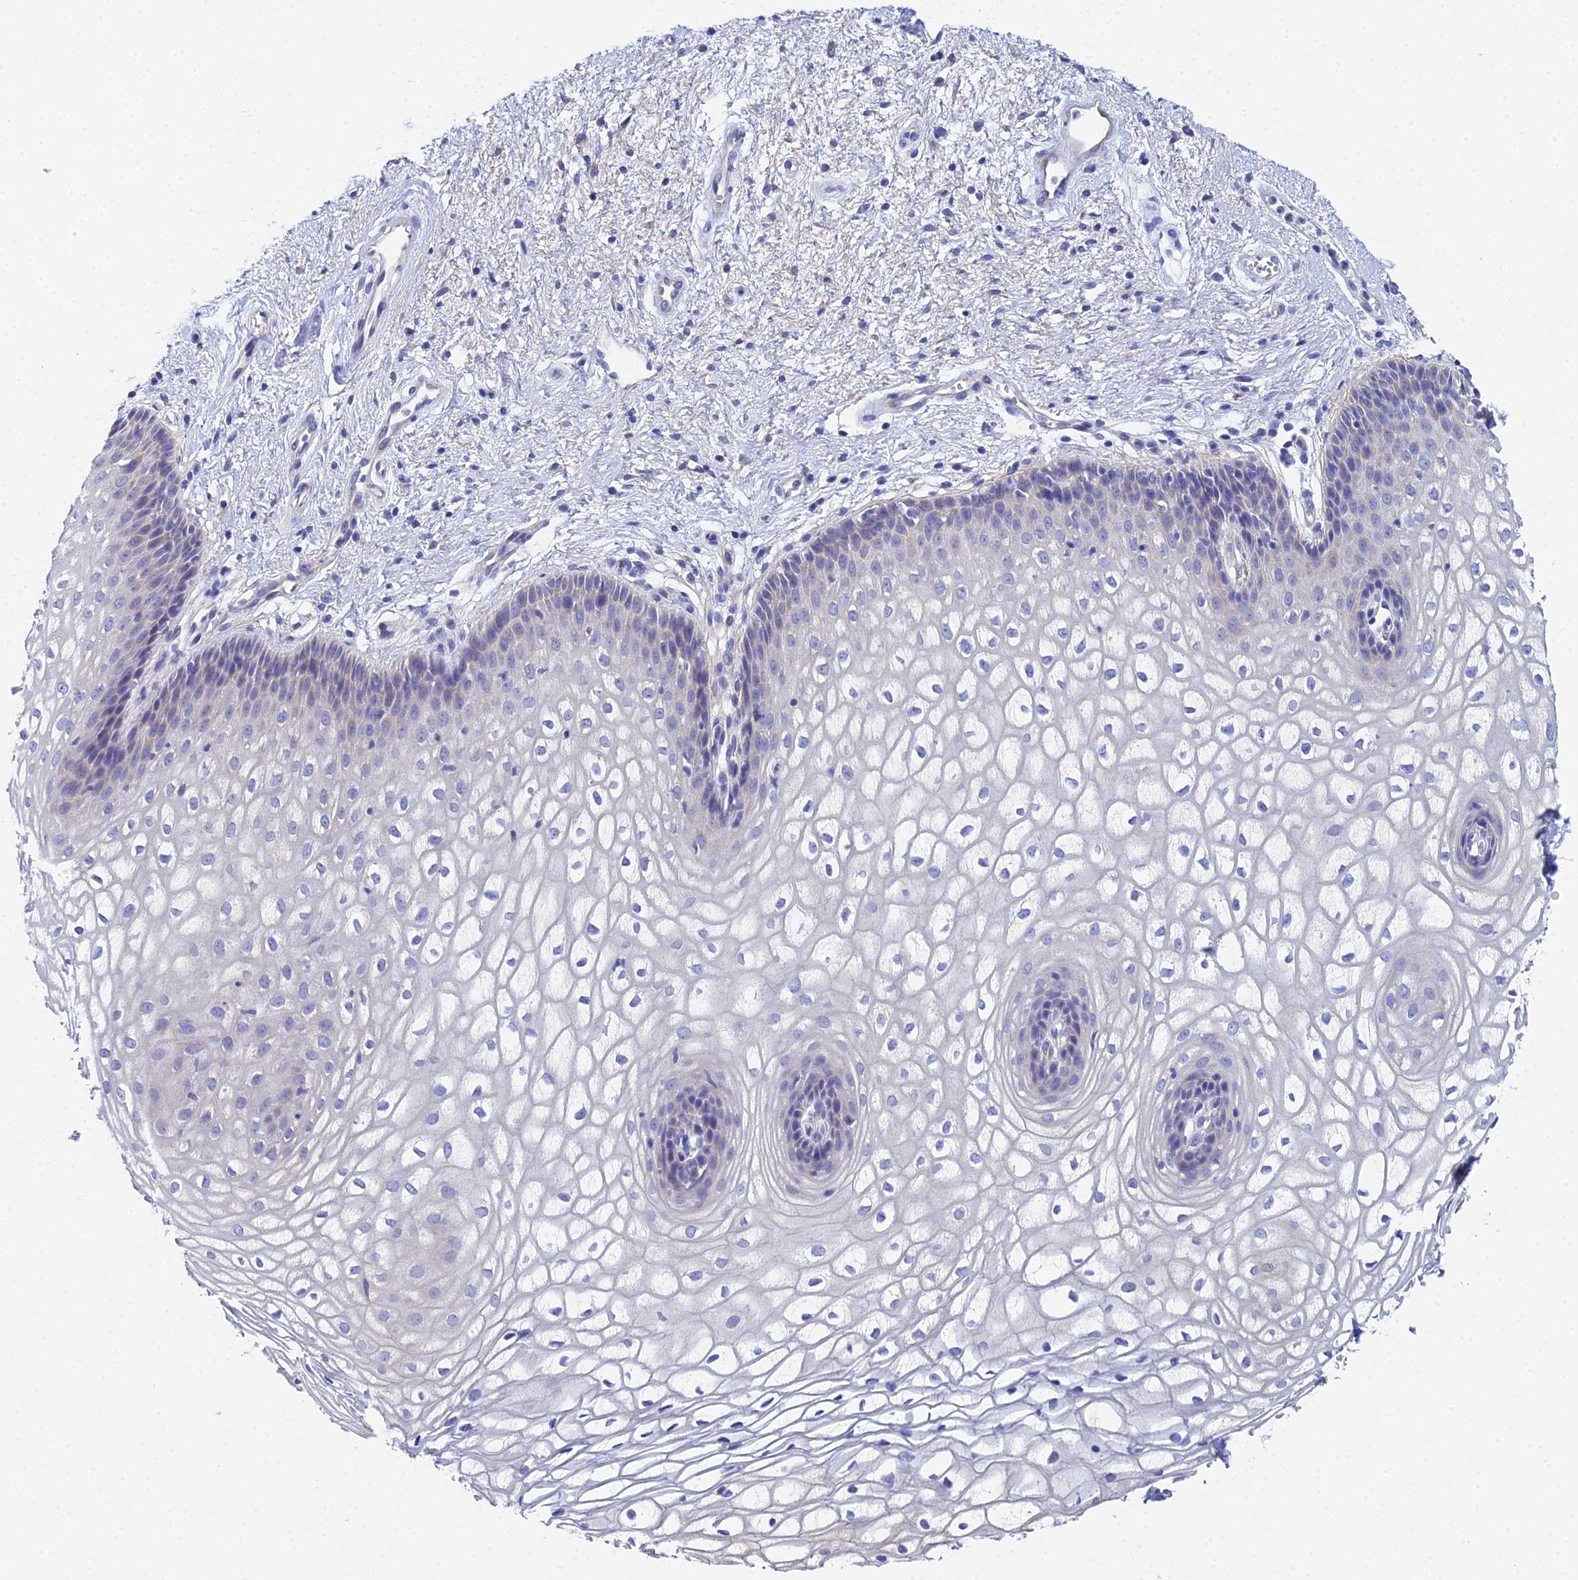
{"staining": {"intensity": "negative", "quantity": "none", "location": "none"}, "tissue": "vagina", "cell_type": "Squamous epithelial cells", "image_type": "normal", "snomed": [{"axis": "morphology", "description": "Normal tissue, NOS"}, {"axis": "topography", "description": "Vagina"}], "caption": "This is an immunohistochemistry (IHC) micrograph of benign vagina. There is no staining in squamous epithelial cells.", "gene": "UBE2L3", "patient": {"sex": "female", "age": 34}}